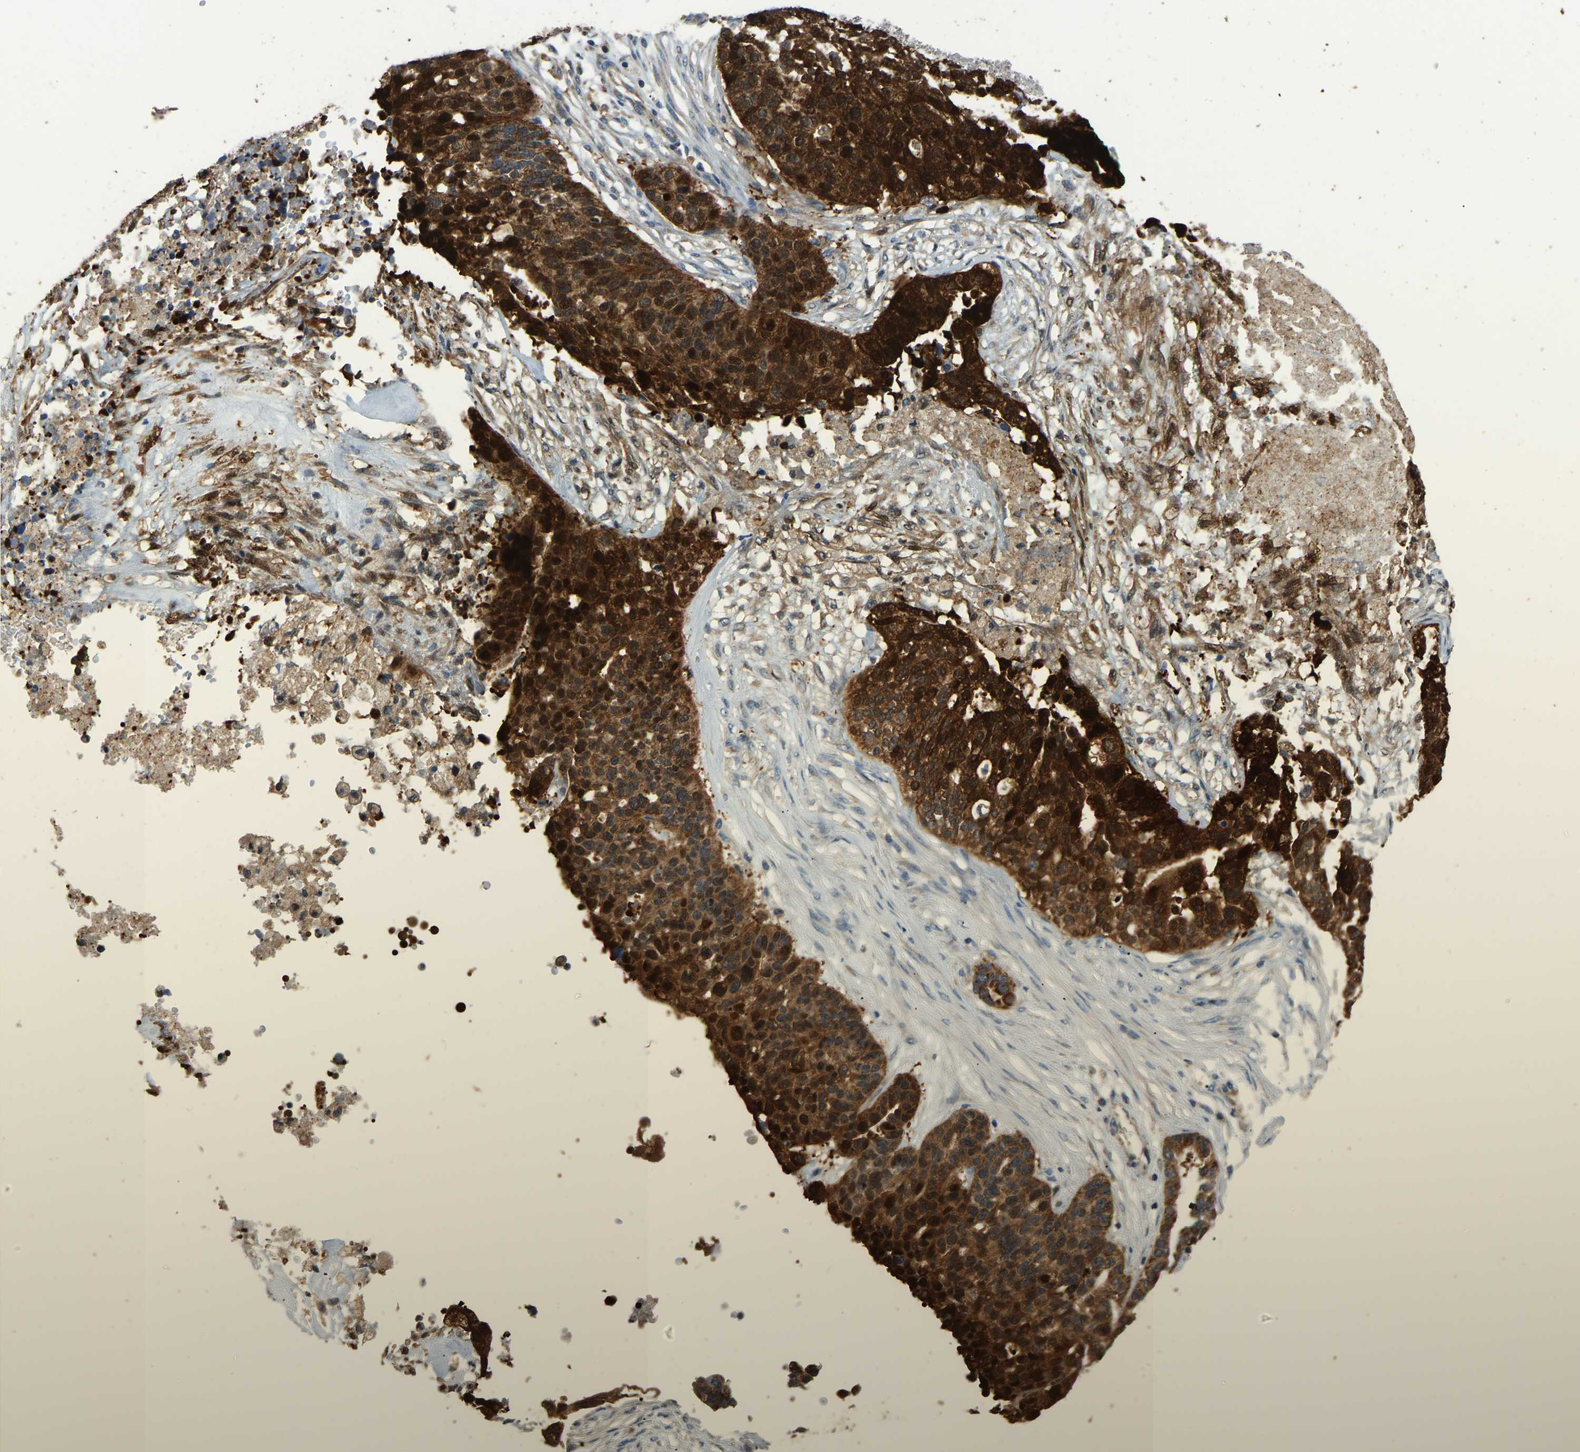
{"staining": {"intensity": "strong", "quantity": ">75%", "location": "cytoplasmic/membranous,nuclear"}, "tissue": "ovarian cancer", "cell_type": "Tumor cells", "image_type": "cancer", "snomed": [{"axis": "morphology", "description": "Cystadenocarcinoma, serous, NOS"}, {"axis": "topography", "description": "Ovary"}], "caption": "Brown immunohistochemical staining in human ovarian cancer demonstrates strong cytoplasmic/membranous and nuclear expression in approximately >75% of tumor cells. The staining is performed using DAB brown chromogen to label protein expression. The nuclei are counter-stained blue using hematoxylin.", "gene": "TUFM", "patient": {"sex": "female", "age": 59}}